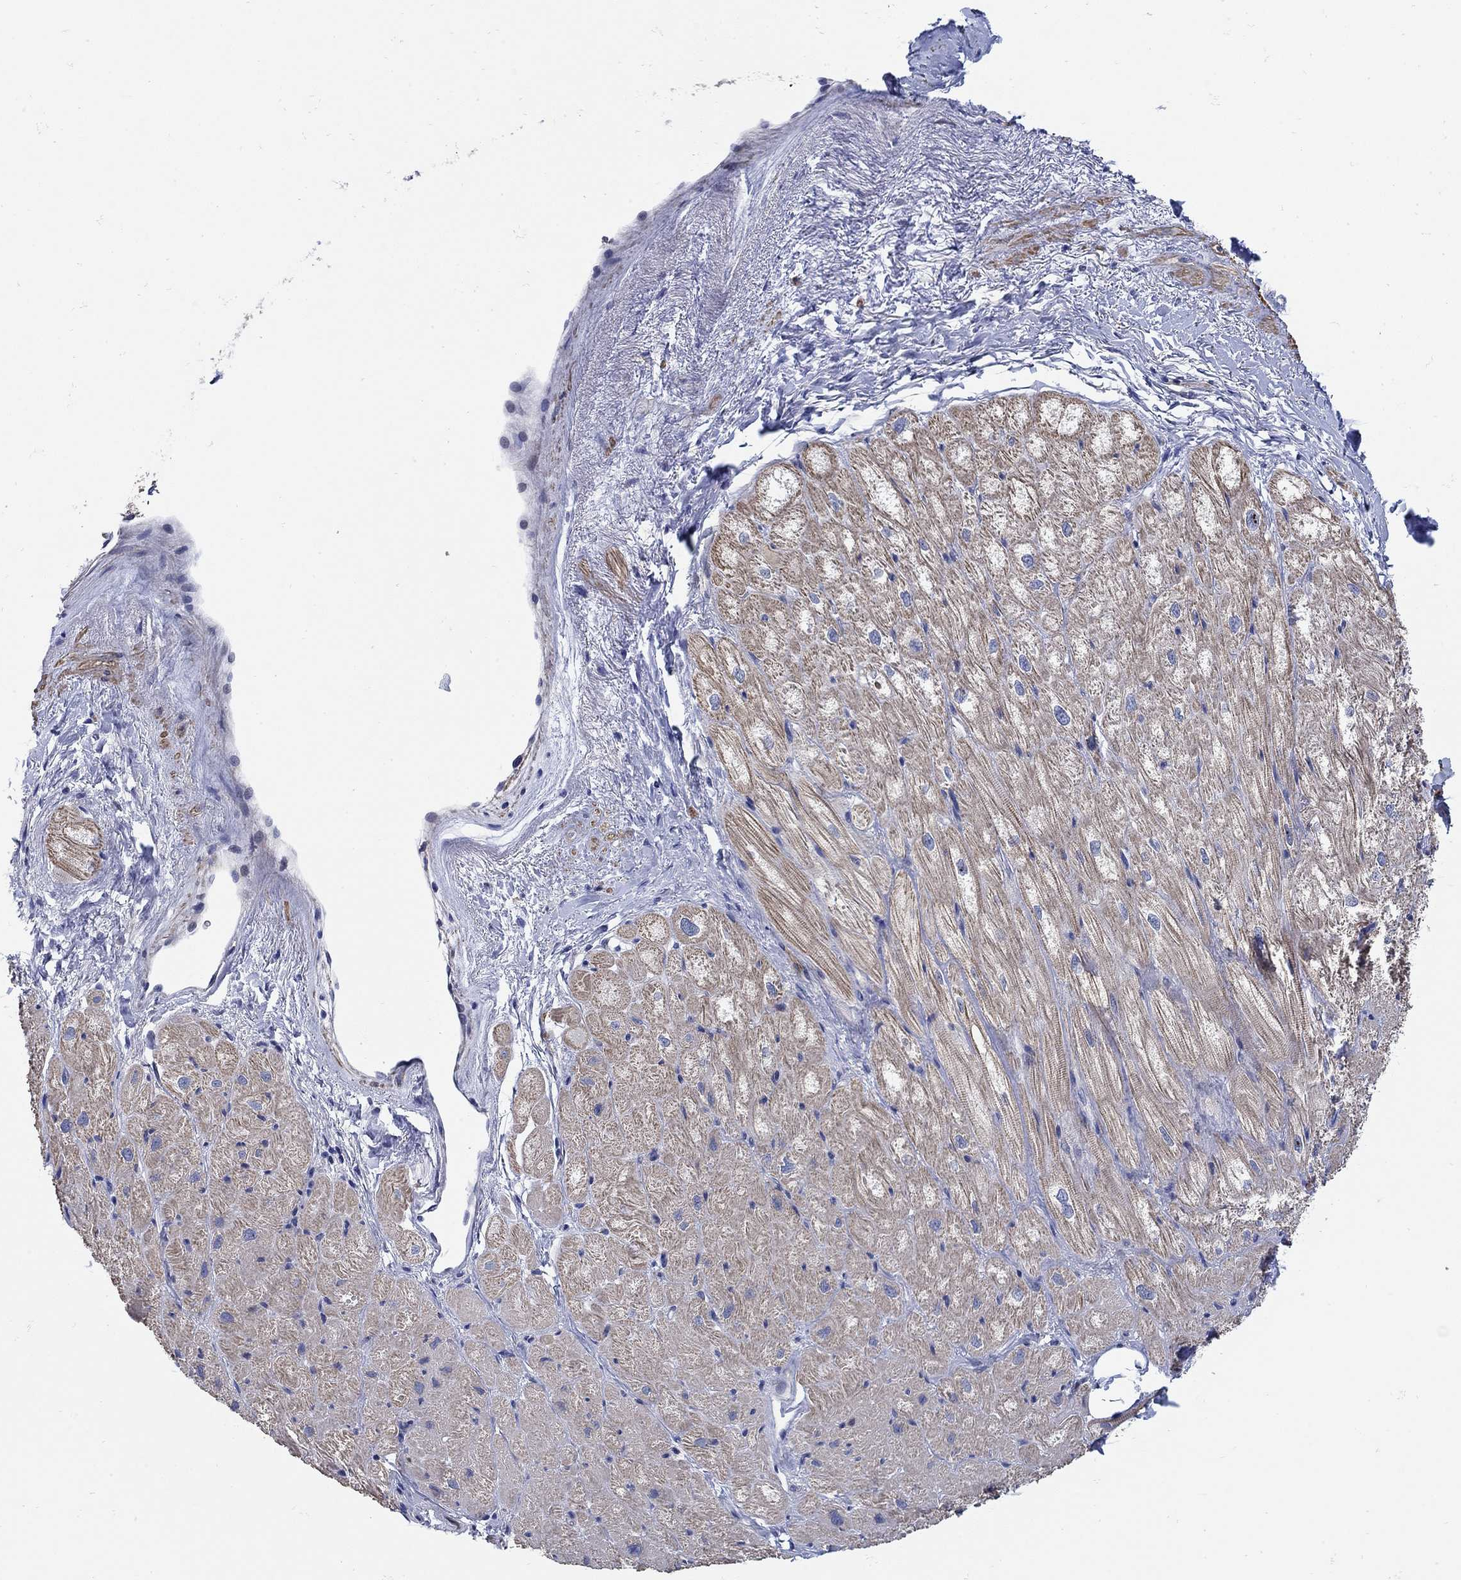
{"staining": {"intensity": "strong", "quantity": "25%-75%", "location": "cytoplasmic/membranous"}, "tissue": "heart muscle", "cell_type": "Cardiomyocytes", "image_type": "normal", "snomed": [{"axis": "morphology", "description": "Normal tissue, NOS"}, {"axis": "topography", "description": "Heart"}], "caption": "Cardiomyocytes demonstrate high levels of strong cytoplasmic/membranous staining in approximately 25%-75% of cells in unremarkable human heart muscle. Using DAB (brown) and hematoxylin (blue) stains, captured at high magnification using brightfield microscopy.", "gene": "SCN7A", "patient": {"sex": "male", "age": 57}}